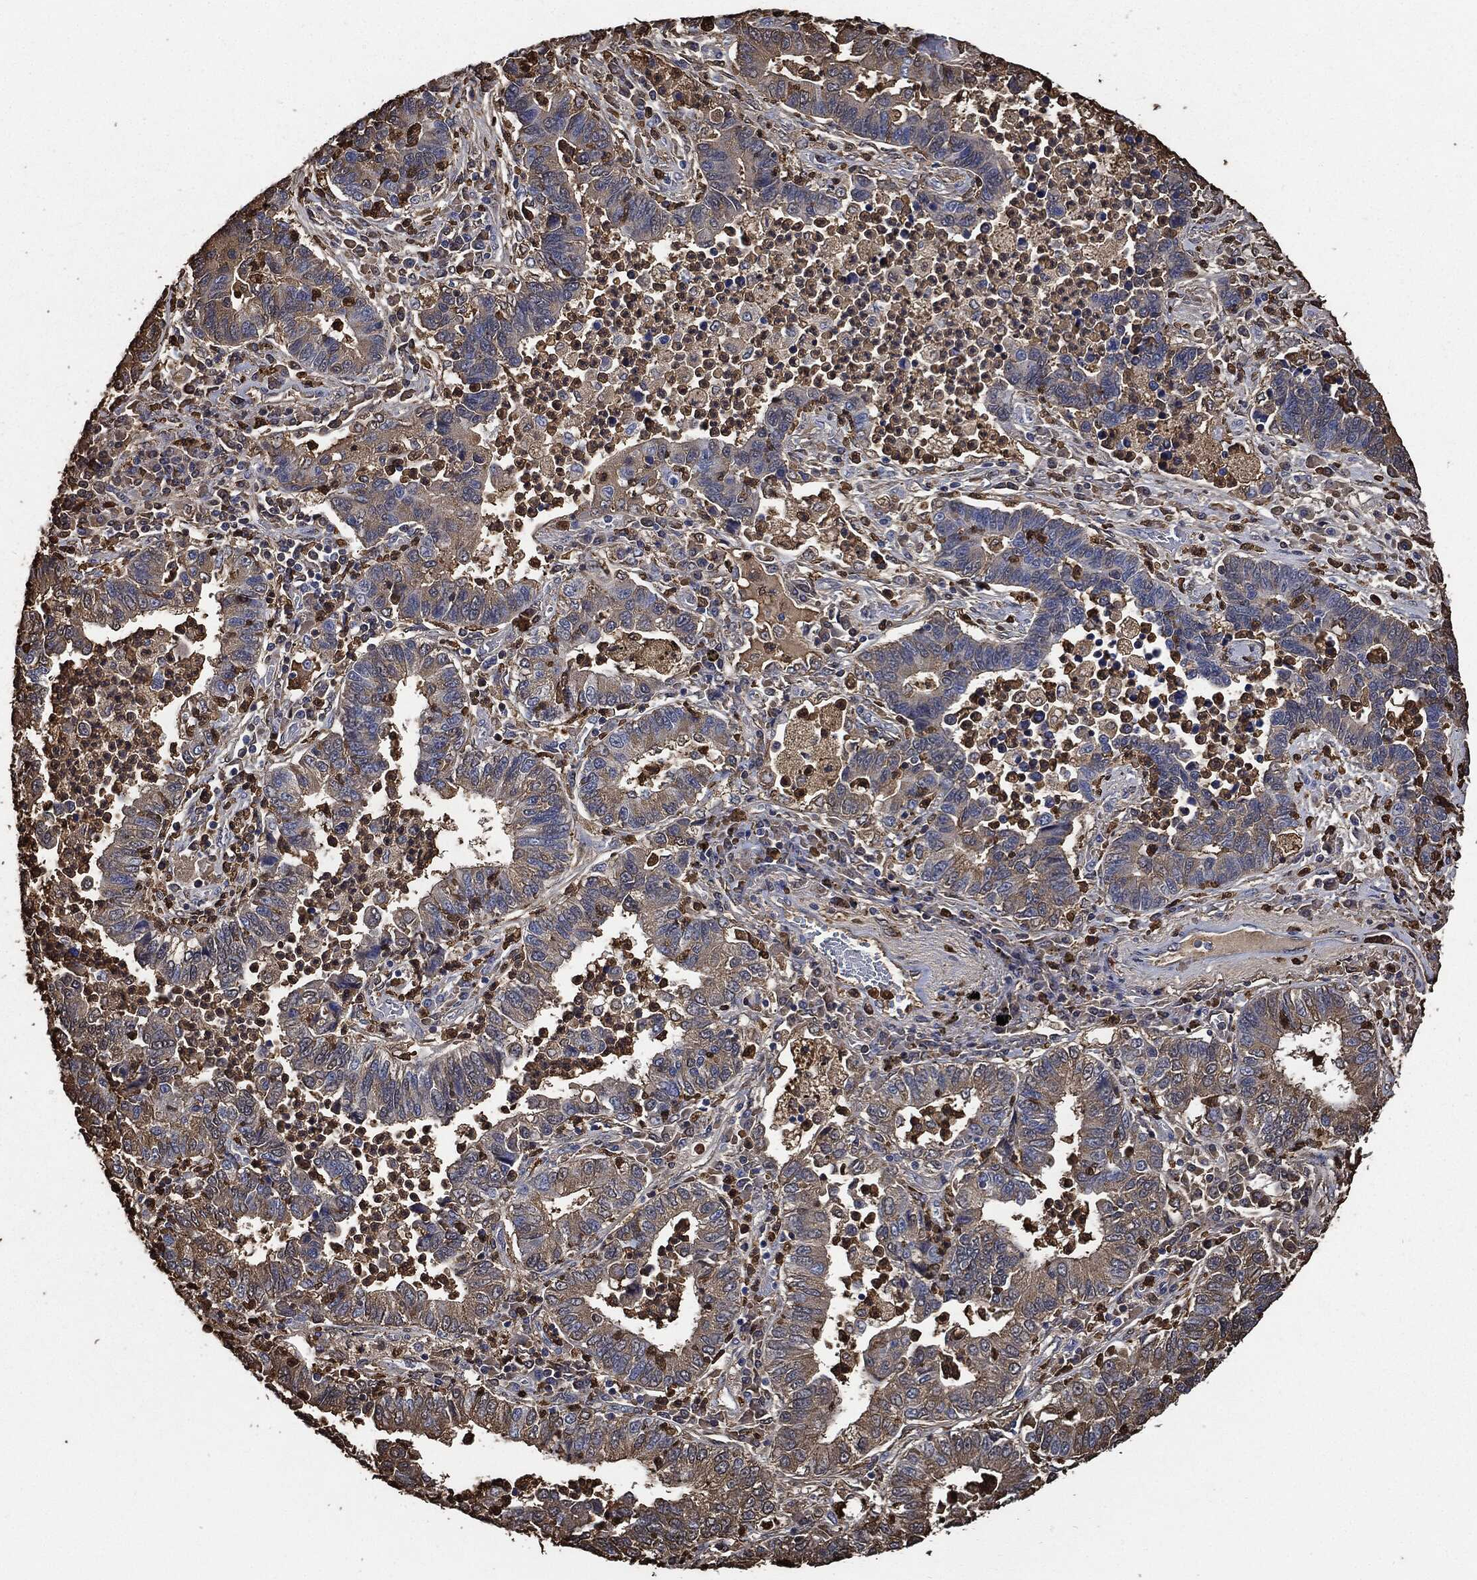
{"staining": {"intensity": "weak", "quantity": "25%-75%", "location": "cytoplasmic/membranous"}, "tissue": "lung cancer", "cell_type": "Tumor cells", "image_type": "cancer", "snomed": [{"axis": "morphology", "description": "Adenocarcinoma, NOS"}, {"axis": "topography", "description": "Lung"}], "caption": "Human lung adenocarcinoma stained for a protein (brown) displays weak cytoplasmic/membranous positive positivity in about 25%-75% of tumor cells.", "gene": "S100A9", "patient": {"sex": "female", "age": 57}}